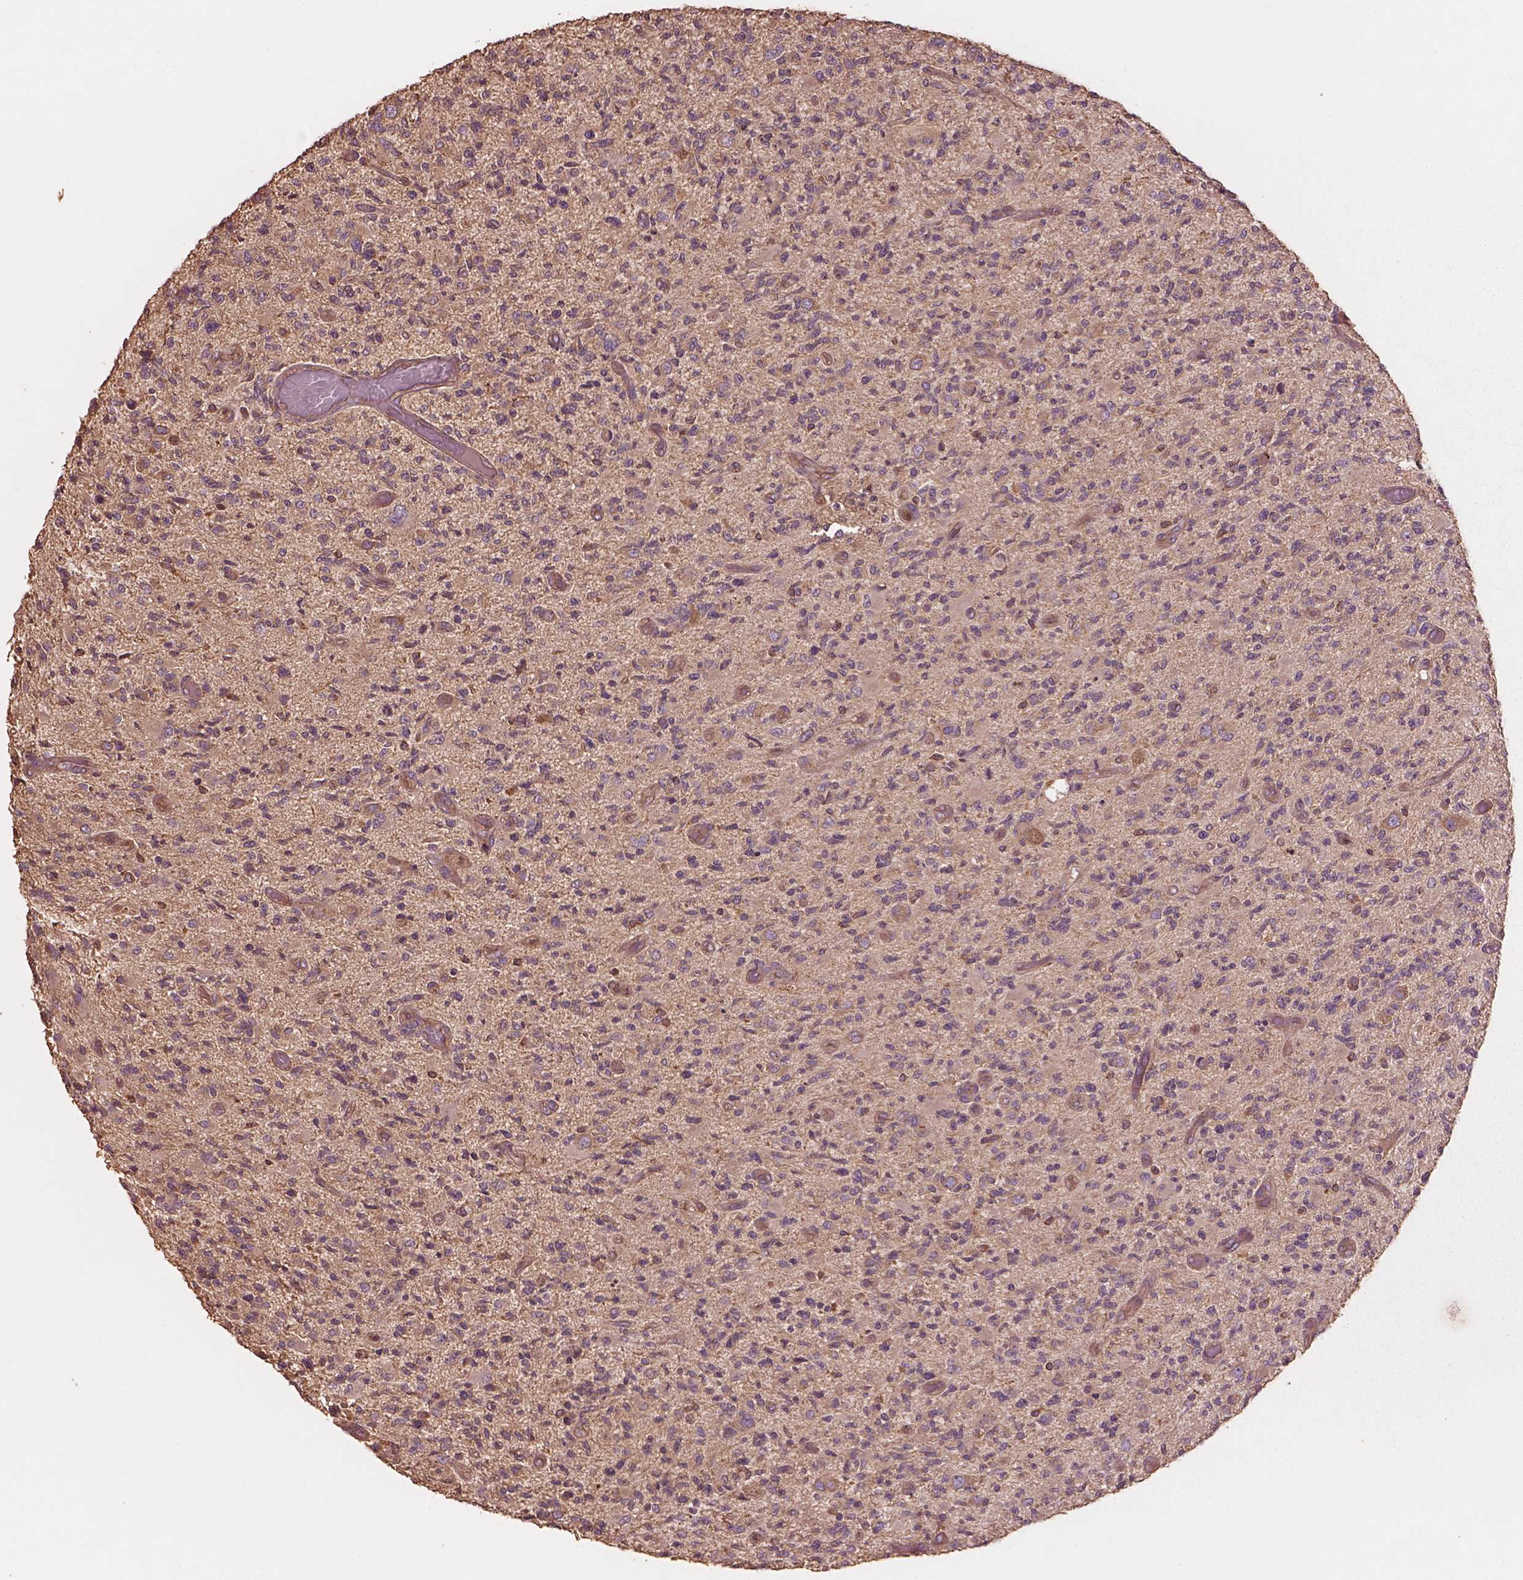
{"staining": {"intensity": "negative", "quantity": "none", "location": "none"}, "tissue": "glioma", "cell_type": "Tumor cells", "image_type": "cancer", "snomed": [{"axis": "morphology", "description": "Glioma, malignant, High grade"}, {"axis": "topography", "description": "Brain"}], "caption": "Immunohistochemical staining of malignant high-grade glioma demonstrates no significant expression in tumor cells.", "gene": "TRADD", "patient": {"sex": "female", "age": 63}}